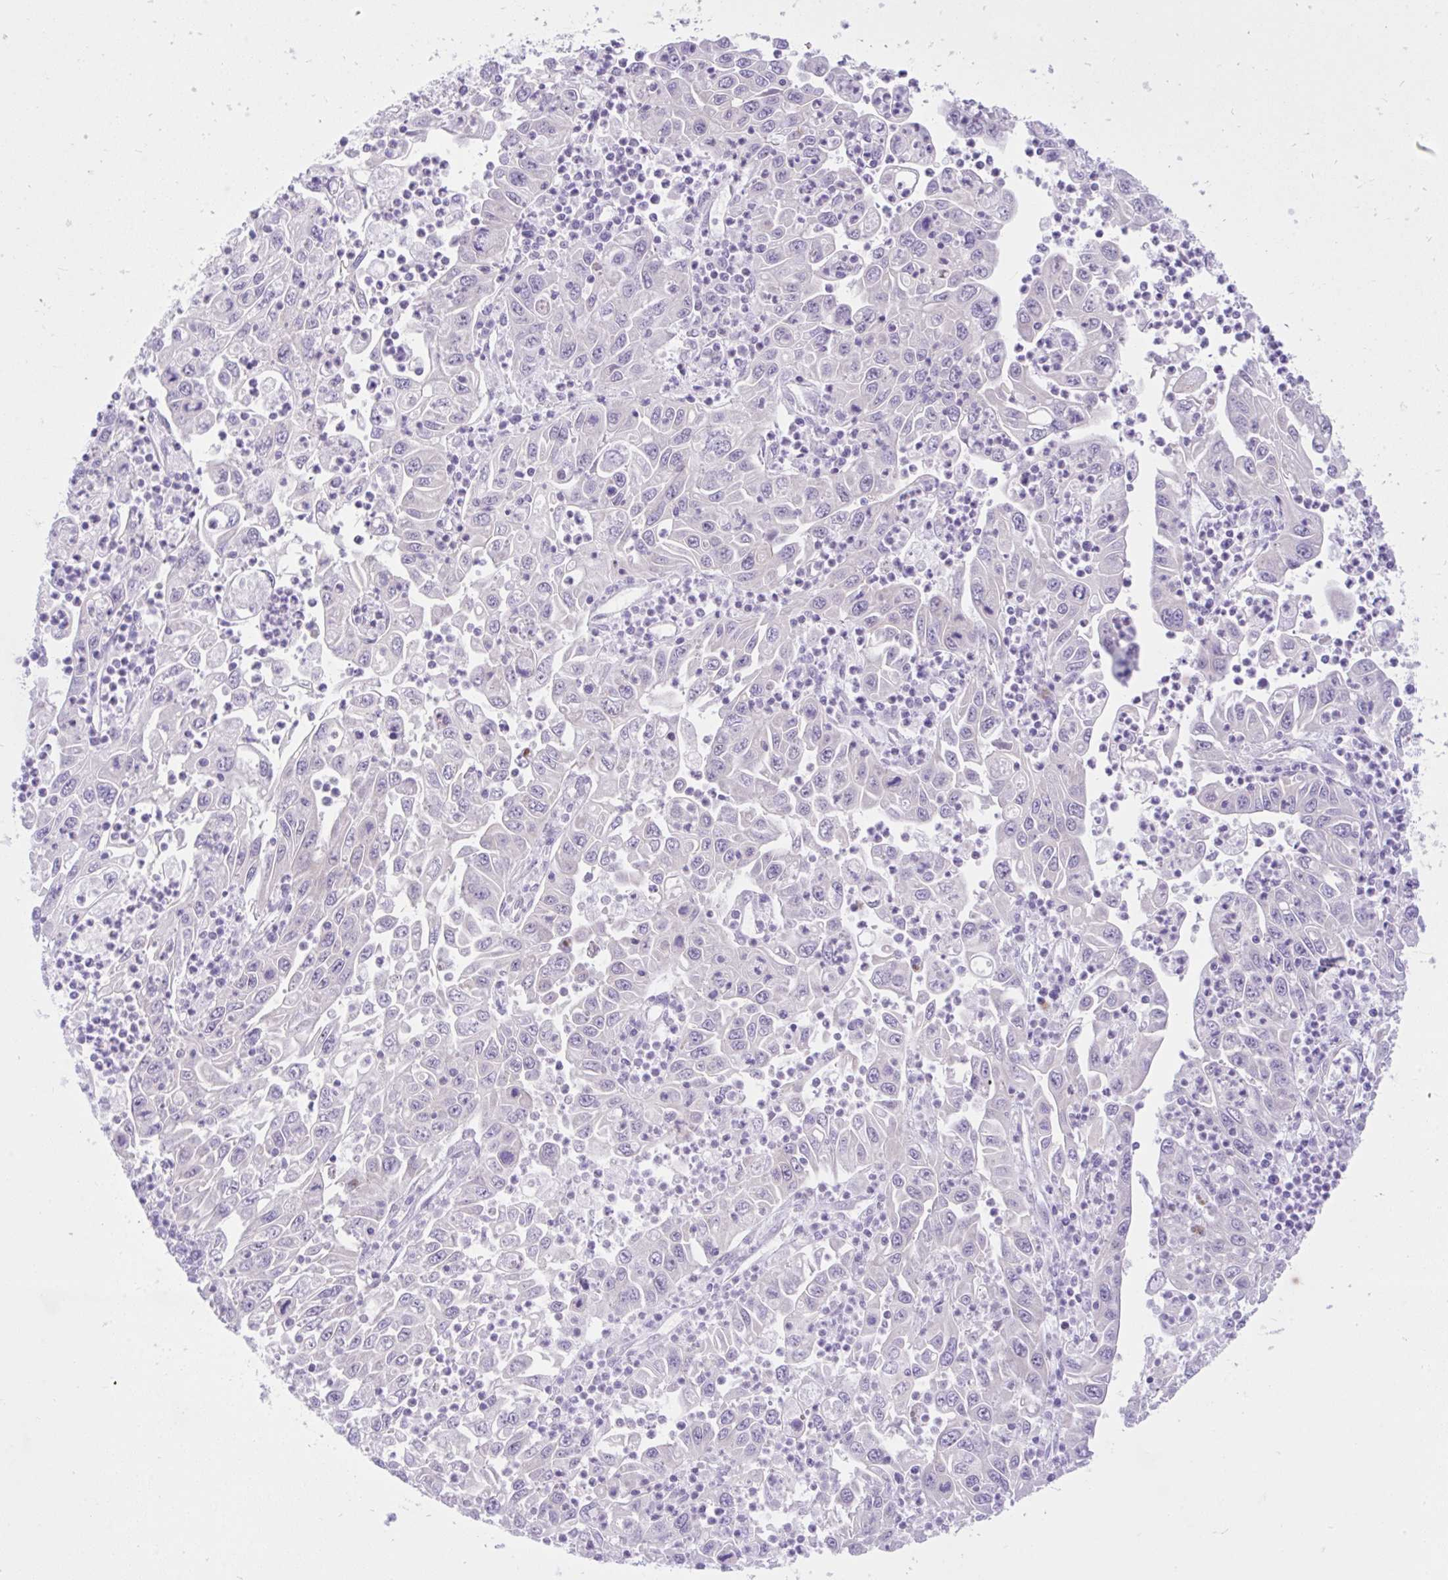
{"staining": {"intensity": "negative", "quantity": "none", "location": "none"}, "tissue": "endometrial cancer", "cell_type": "Tumor cells", "image_type": "cancer", "snomed": [{"axis": "morphology", "description": "Adenocarcinoma, NOS"}, {"axis": "topography", "description": "Uterus"}], "caption": "Immunohistochemistry photomicrograph of endometrial adenocarcinoma stained for a protein (brown), which reveals no expression in tumor cells.", "gene": "ZNF101", "patient": {"sex": "female", "age": 62}}